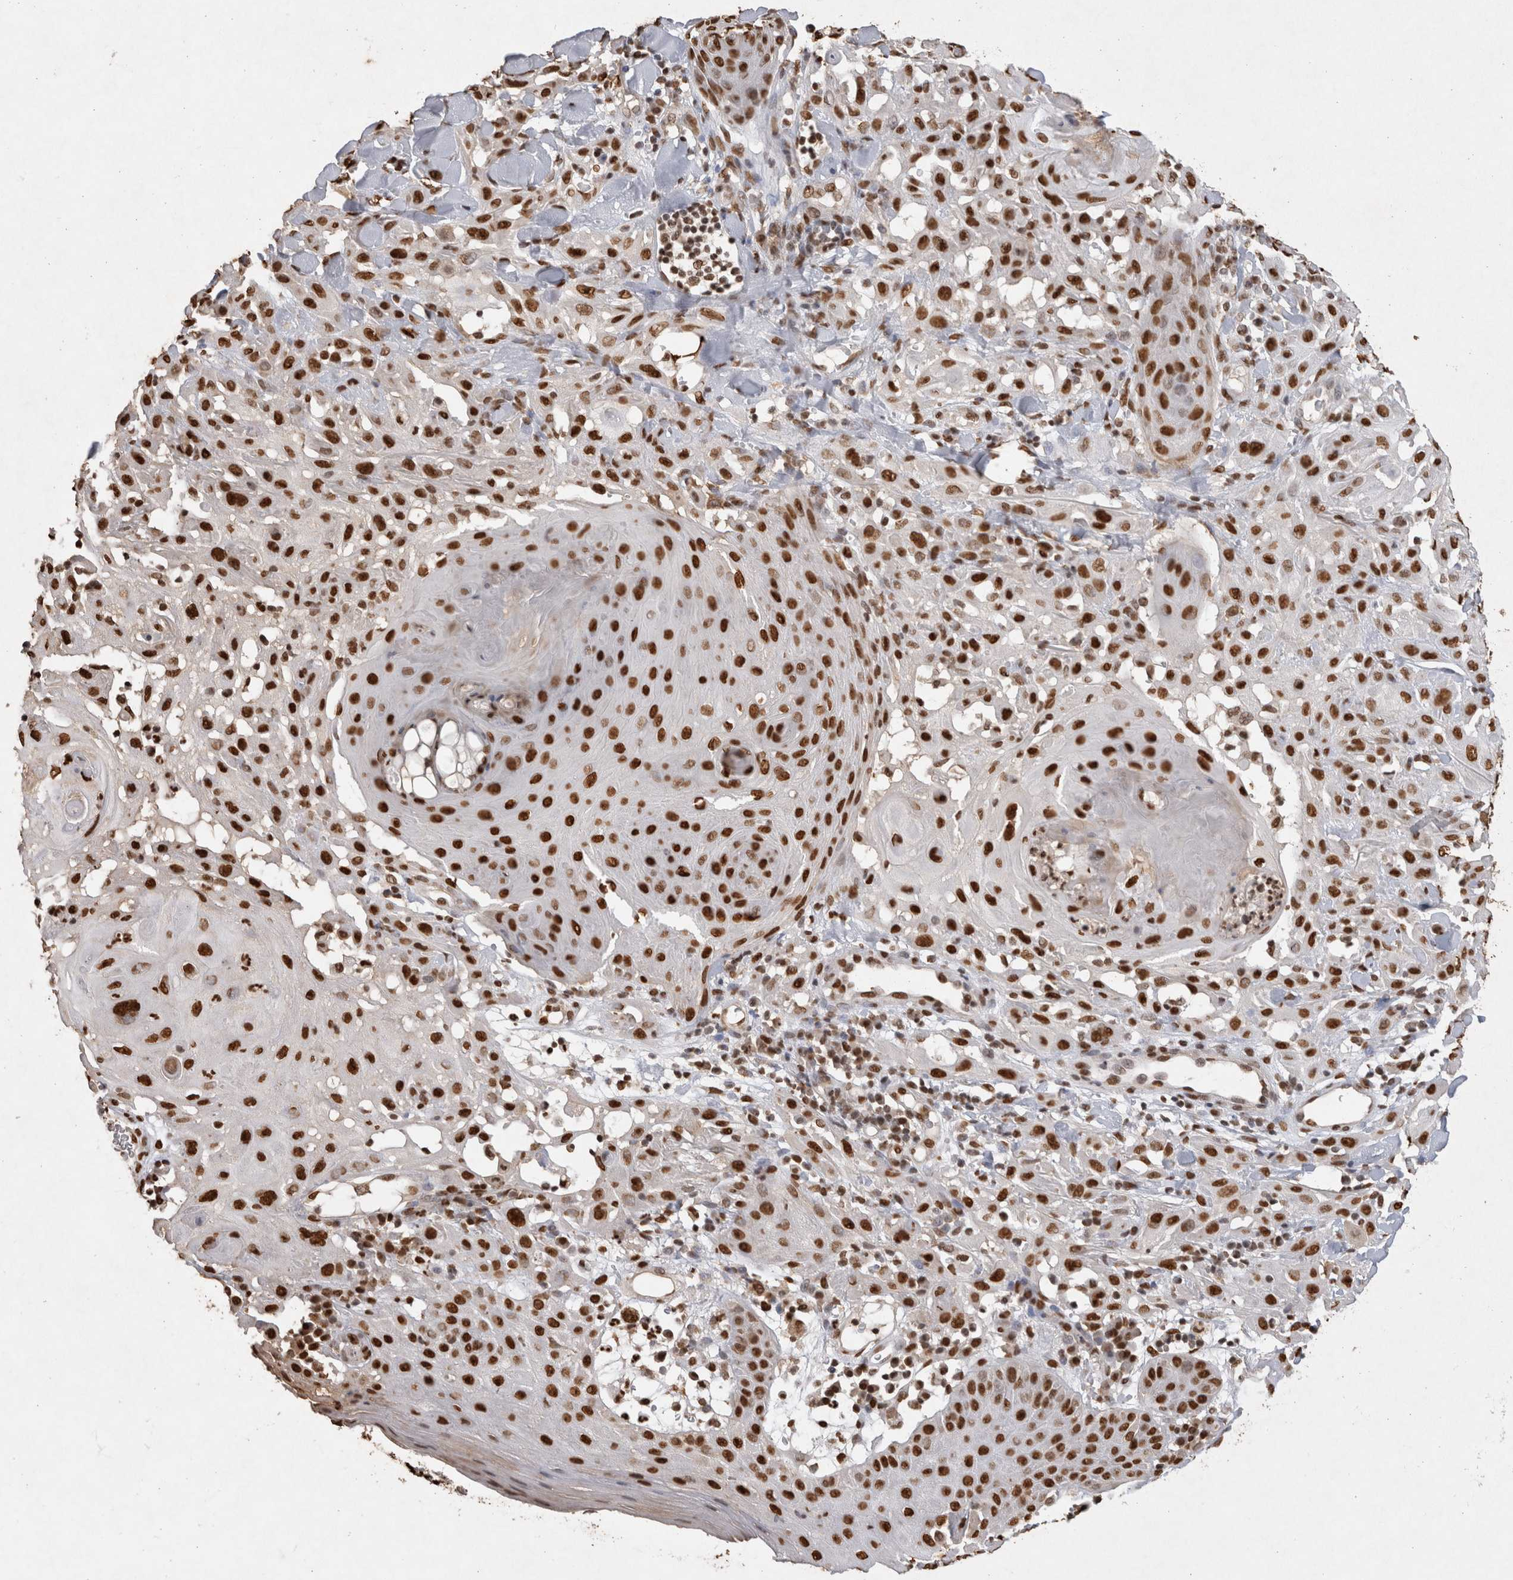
{"staining": {"intensity": "strong", "quantity": ">75%", "location": "nuclear"}, "tissue": "skin cancer", "cell_type": "Tumor cells", "image_type": "cancer", "snomed": [{"axis": "morphology", "description": "Squamous cell carcinoma, NOS"}, {"axis": "topography", "description": "Skin"}], "caption": "Immunohistochemistry (IHC) (DAB (3,3'-diaminobenzidine)) staining of human skin squamous cell carcinoma reveals strong nuclear protein expression in approximately >75% of tumor cells.", "gene": "HDGF", "patient": {"sex": "male", "age": 24}}